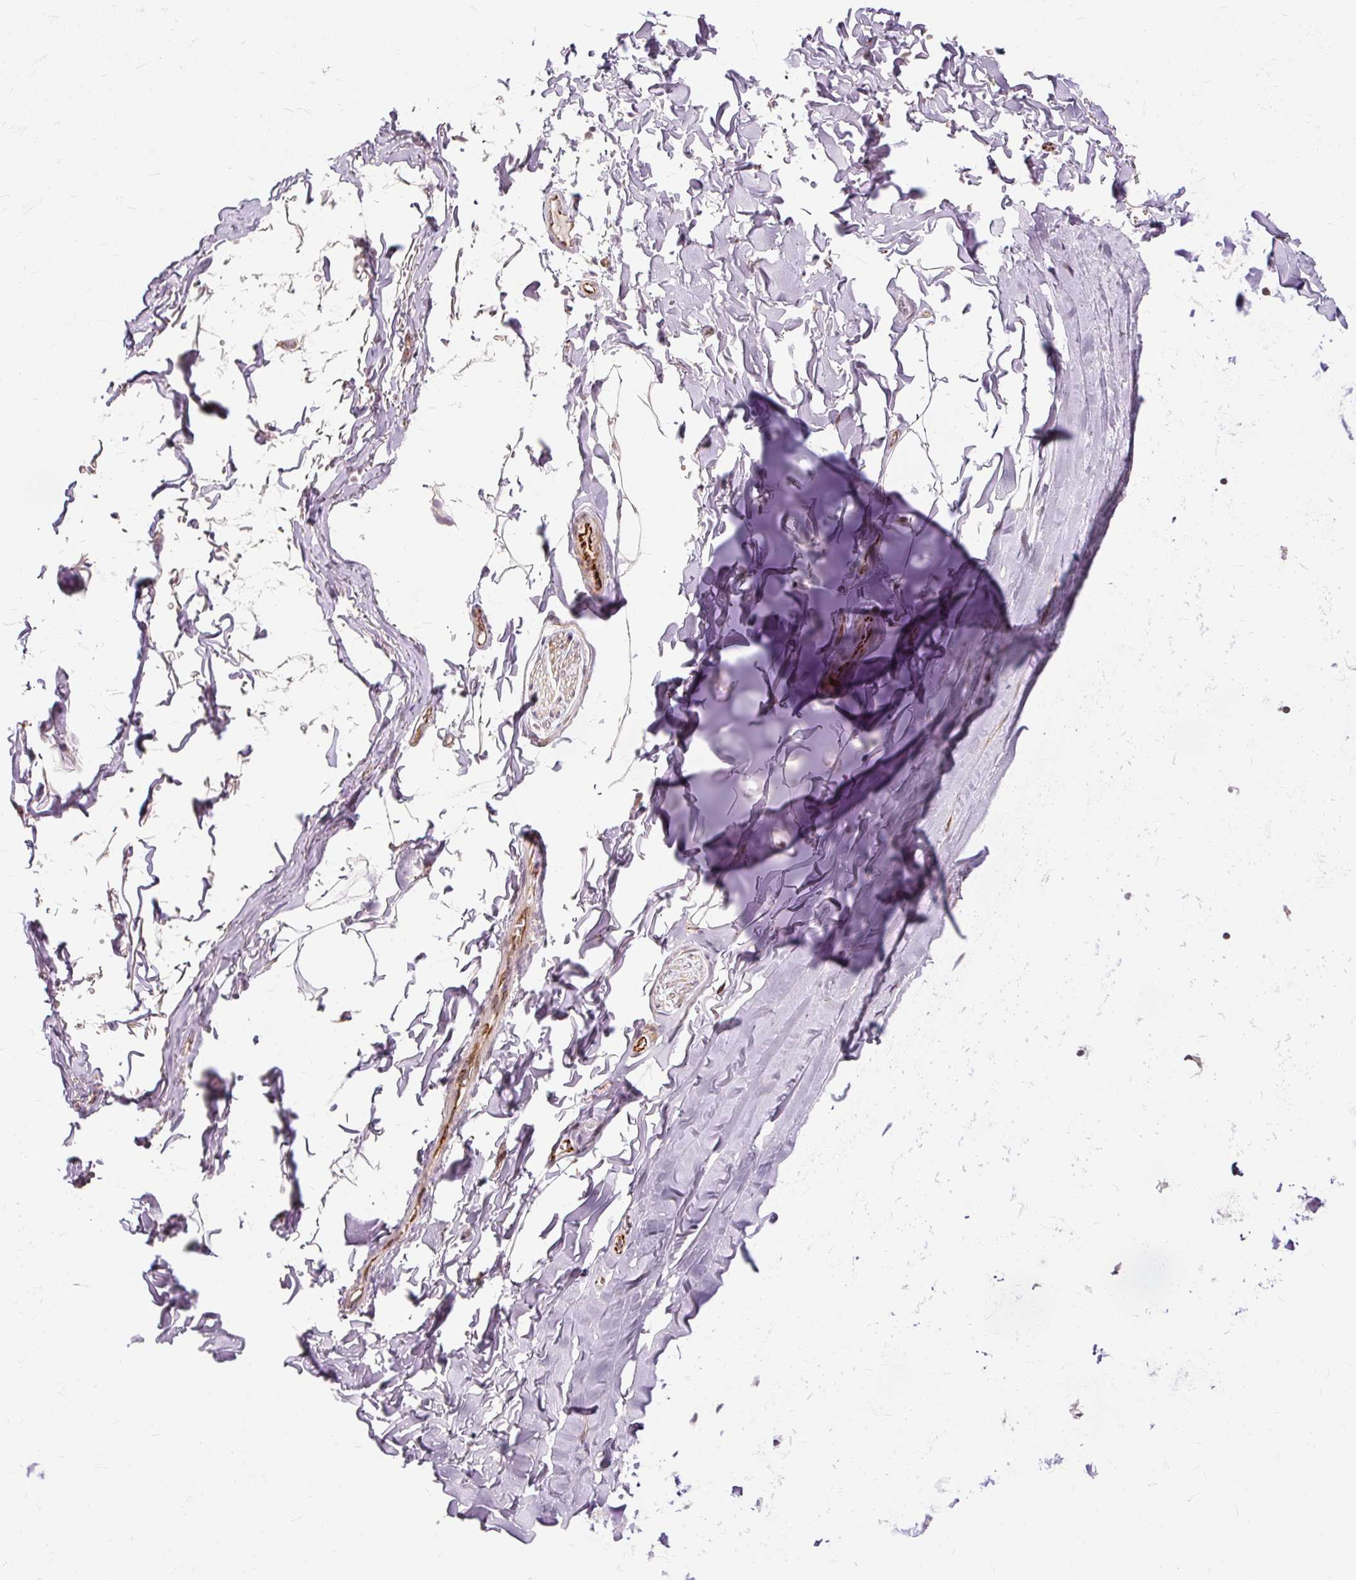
{"staining": {"intensity": "negative", "quantity": "none", "location": "none"}, "tissue": "adipose tissue", "cell_type": "Adipocytes", "image_type": "normal", "snomed": [{"axis": "morphology", "description": "Normal tissue, NOS"}, {"axis": "topography", "description": "Cartilage tissue"}, {"axis": "topography", "description": "Bronchus"}, {"axis": "topography", "description": "Peripheral nerve tissue"}], "caption": "The image shows no staining of adipocytes in unremarkable adipose tissue.", "gene": "MMACHC", "patient": {"sex": "female", "age": 59}}